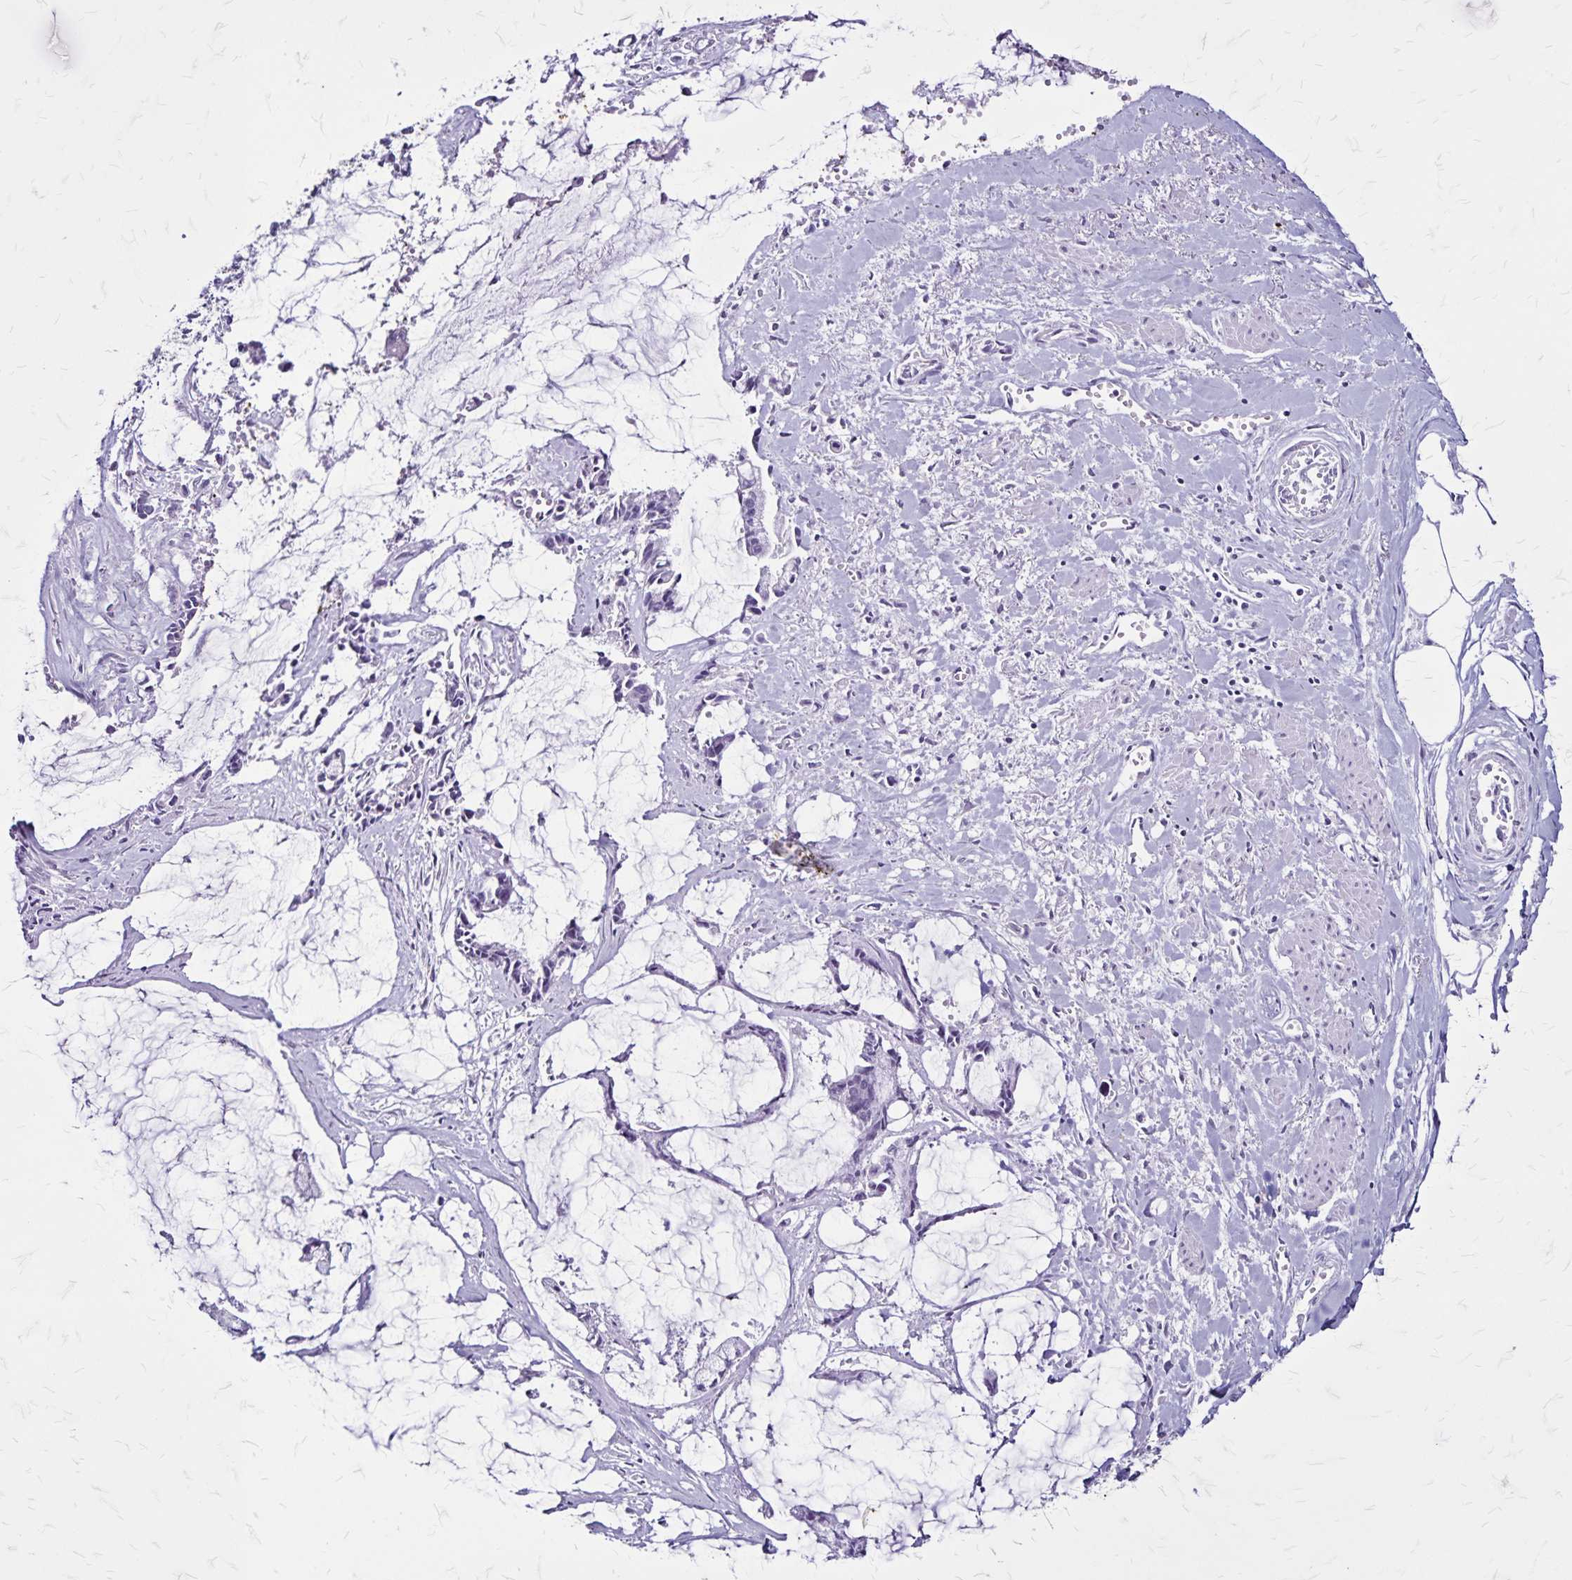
{"staining": {"intensity": "negative", "quantity": "none", "location": "none"}, "tissue": "ovarian cancer", "cell_type": "Tumor cells", "image_type": "cancer", "snomed": [{"axis": "morphology", "description": "Cystadenocarcinoma, mucinous, NOS"}, {"axis": "topography", "description": "Ovary"}], "caption": "The micrograph displays no staining of tumor cells in mucinous cystadenocarcinoma (ovarian).", "gene": "KRT2", "patient": {"sex": "female", "age": 90}}